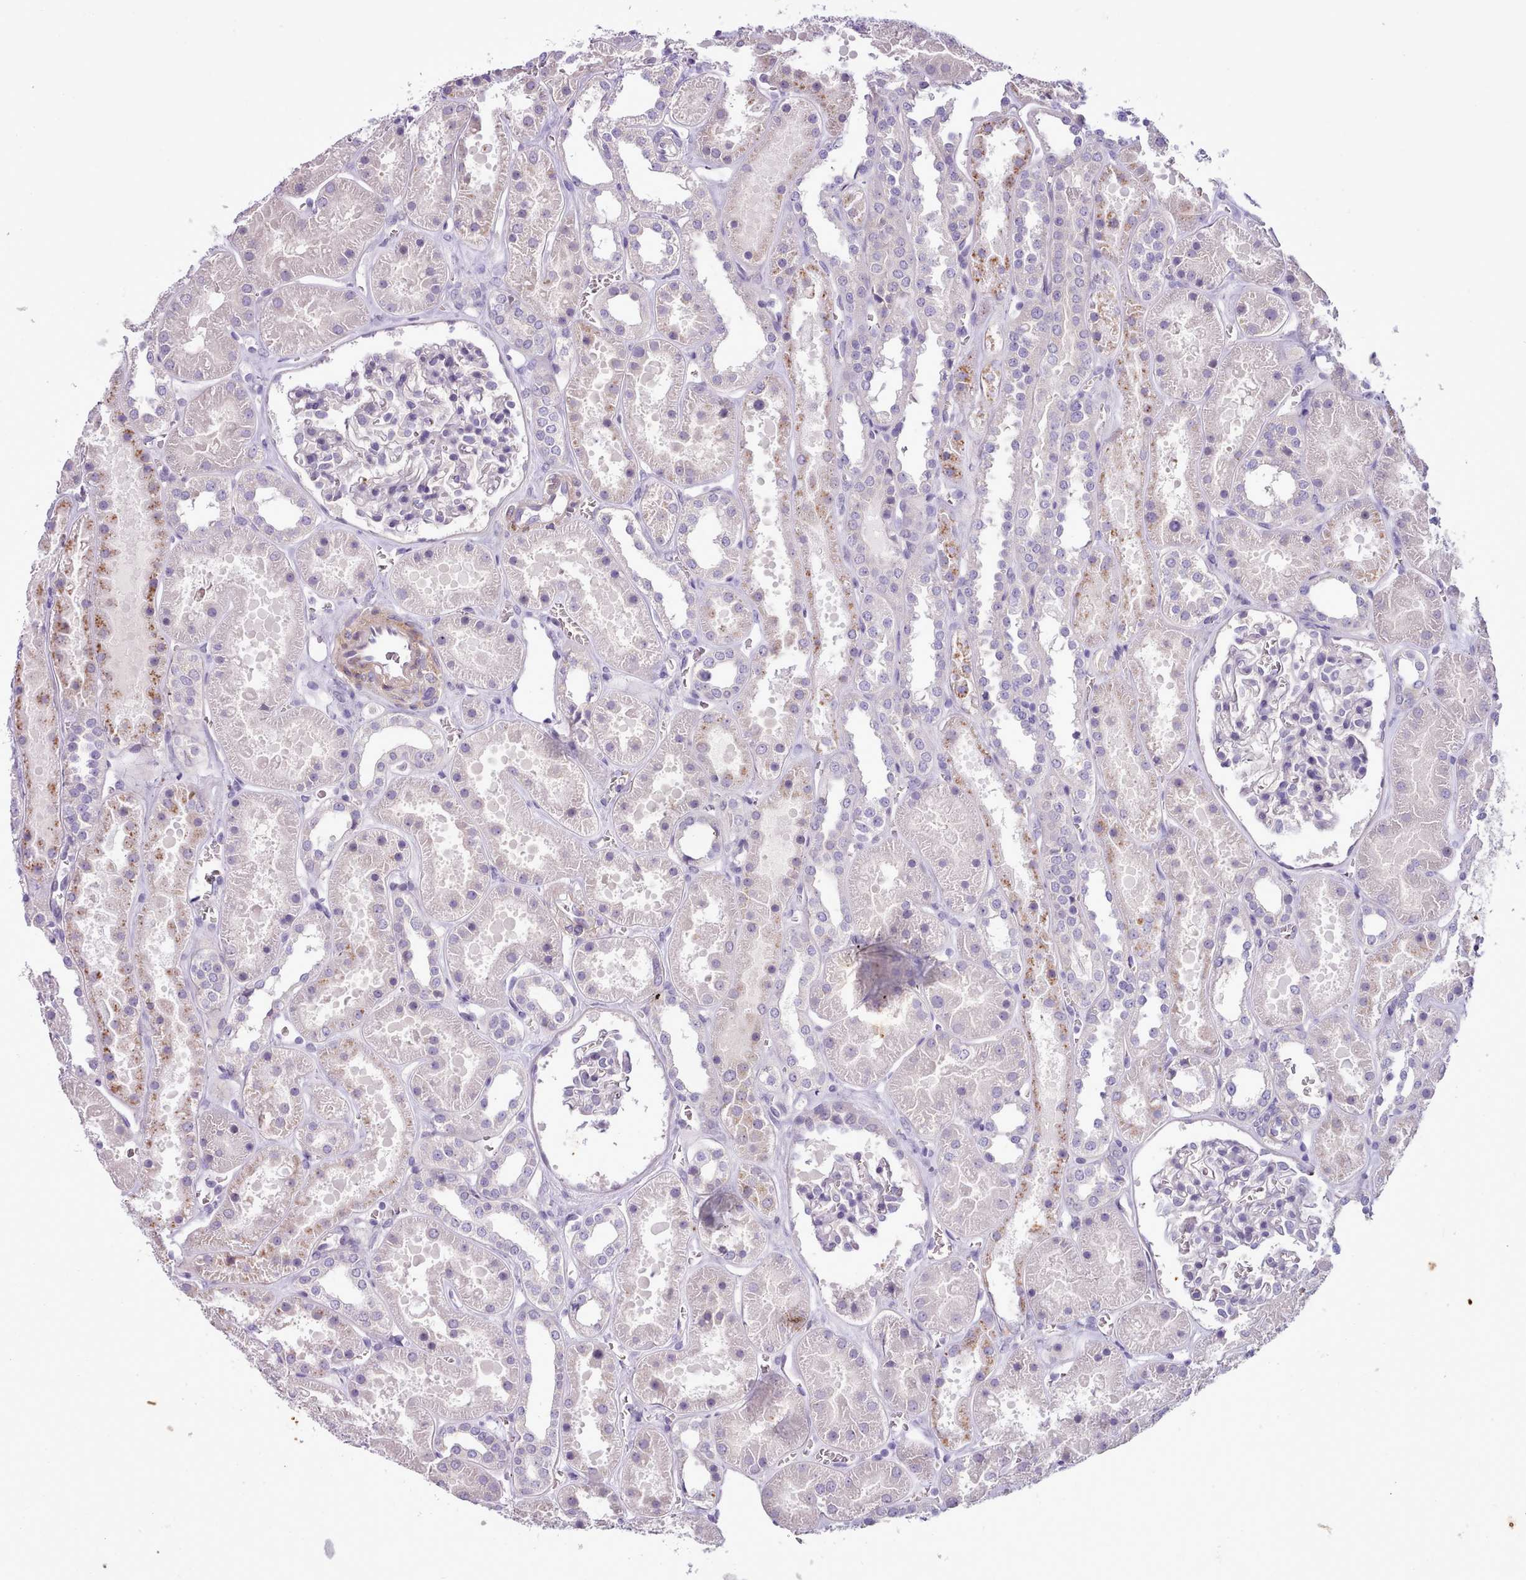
{"staining": {"intensity": "negative", "quantity": "none", "location": "none"}, "tissue": "kidney", "cell_type": "Cells in glomeruli", "image_type": "normal", "snomed": [{"axis": "morphology", "description": "Normal tissue, NOS"}, {"axis": "topography", "description": "Kidney"}], "caption": "IHC of unremarkable human kidney exhibits no staining in cells in glomeruli. Brightfield microscopy of IHC stained with DAB (3,3'-diaminobenzidine) (brown) and hematoxylin (blue), captured at high magnification.", "gene": "SETX", "patient": {"sex": "female", "age": 41}}